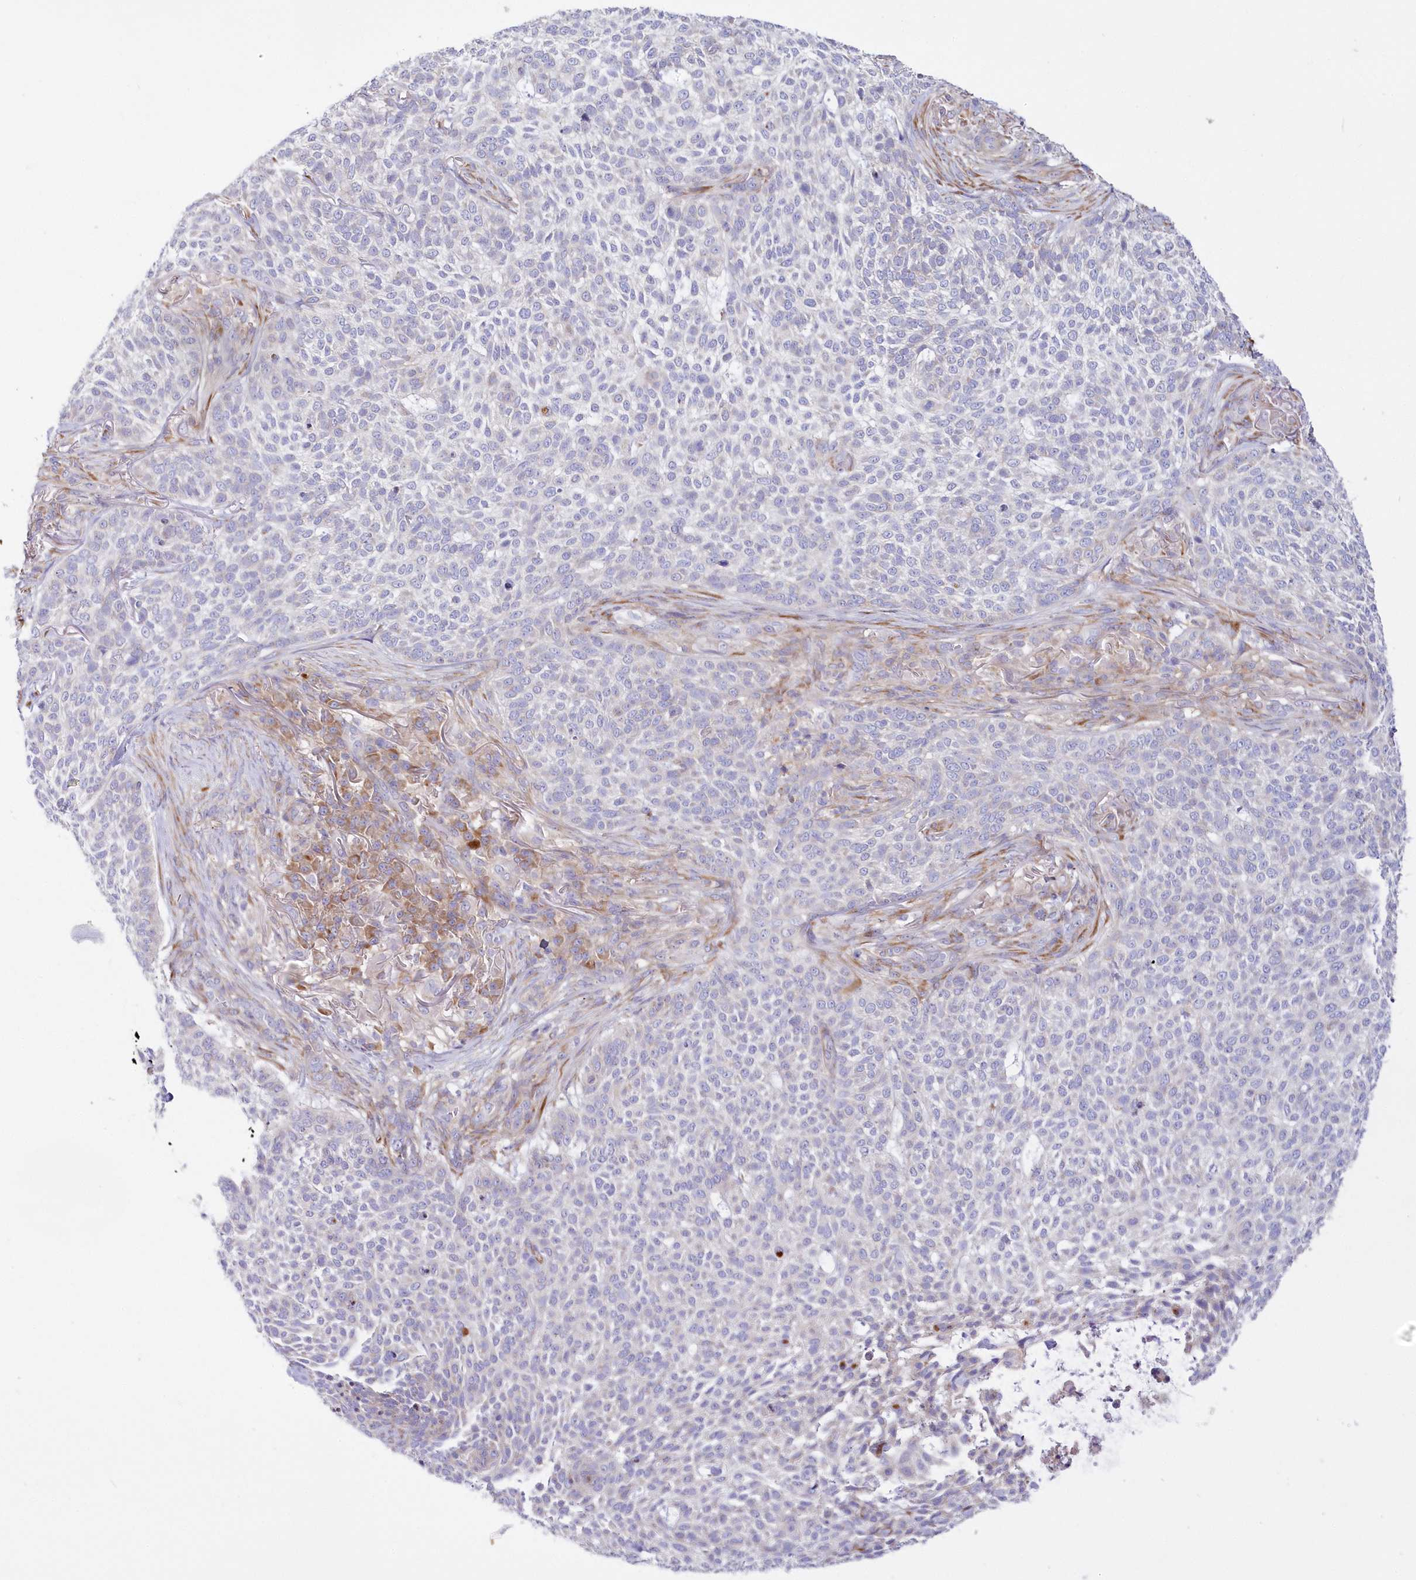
{"staining": {"intensity": "negative", "quantity": "none", "location": "none"}, "tissue": "skin cancer", "cell_type": "Tumor cells", "image_type": "cancer", "snomed": [{"axis": "morphology", "description": "Basal cell carcinoma"}, {"axis": "topography", "description": "Skin"}], "caption": "Skin cancer (basal cell carcinoma) stained for a protein using IHC shows no staining tumor cells.", "gene": "ARFGEF3", "patient": {"sex": "female", "age": 64}}